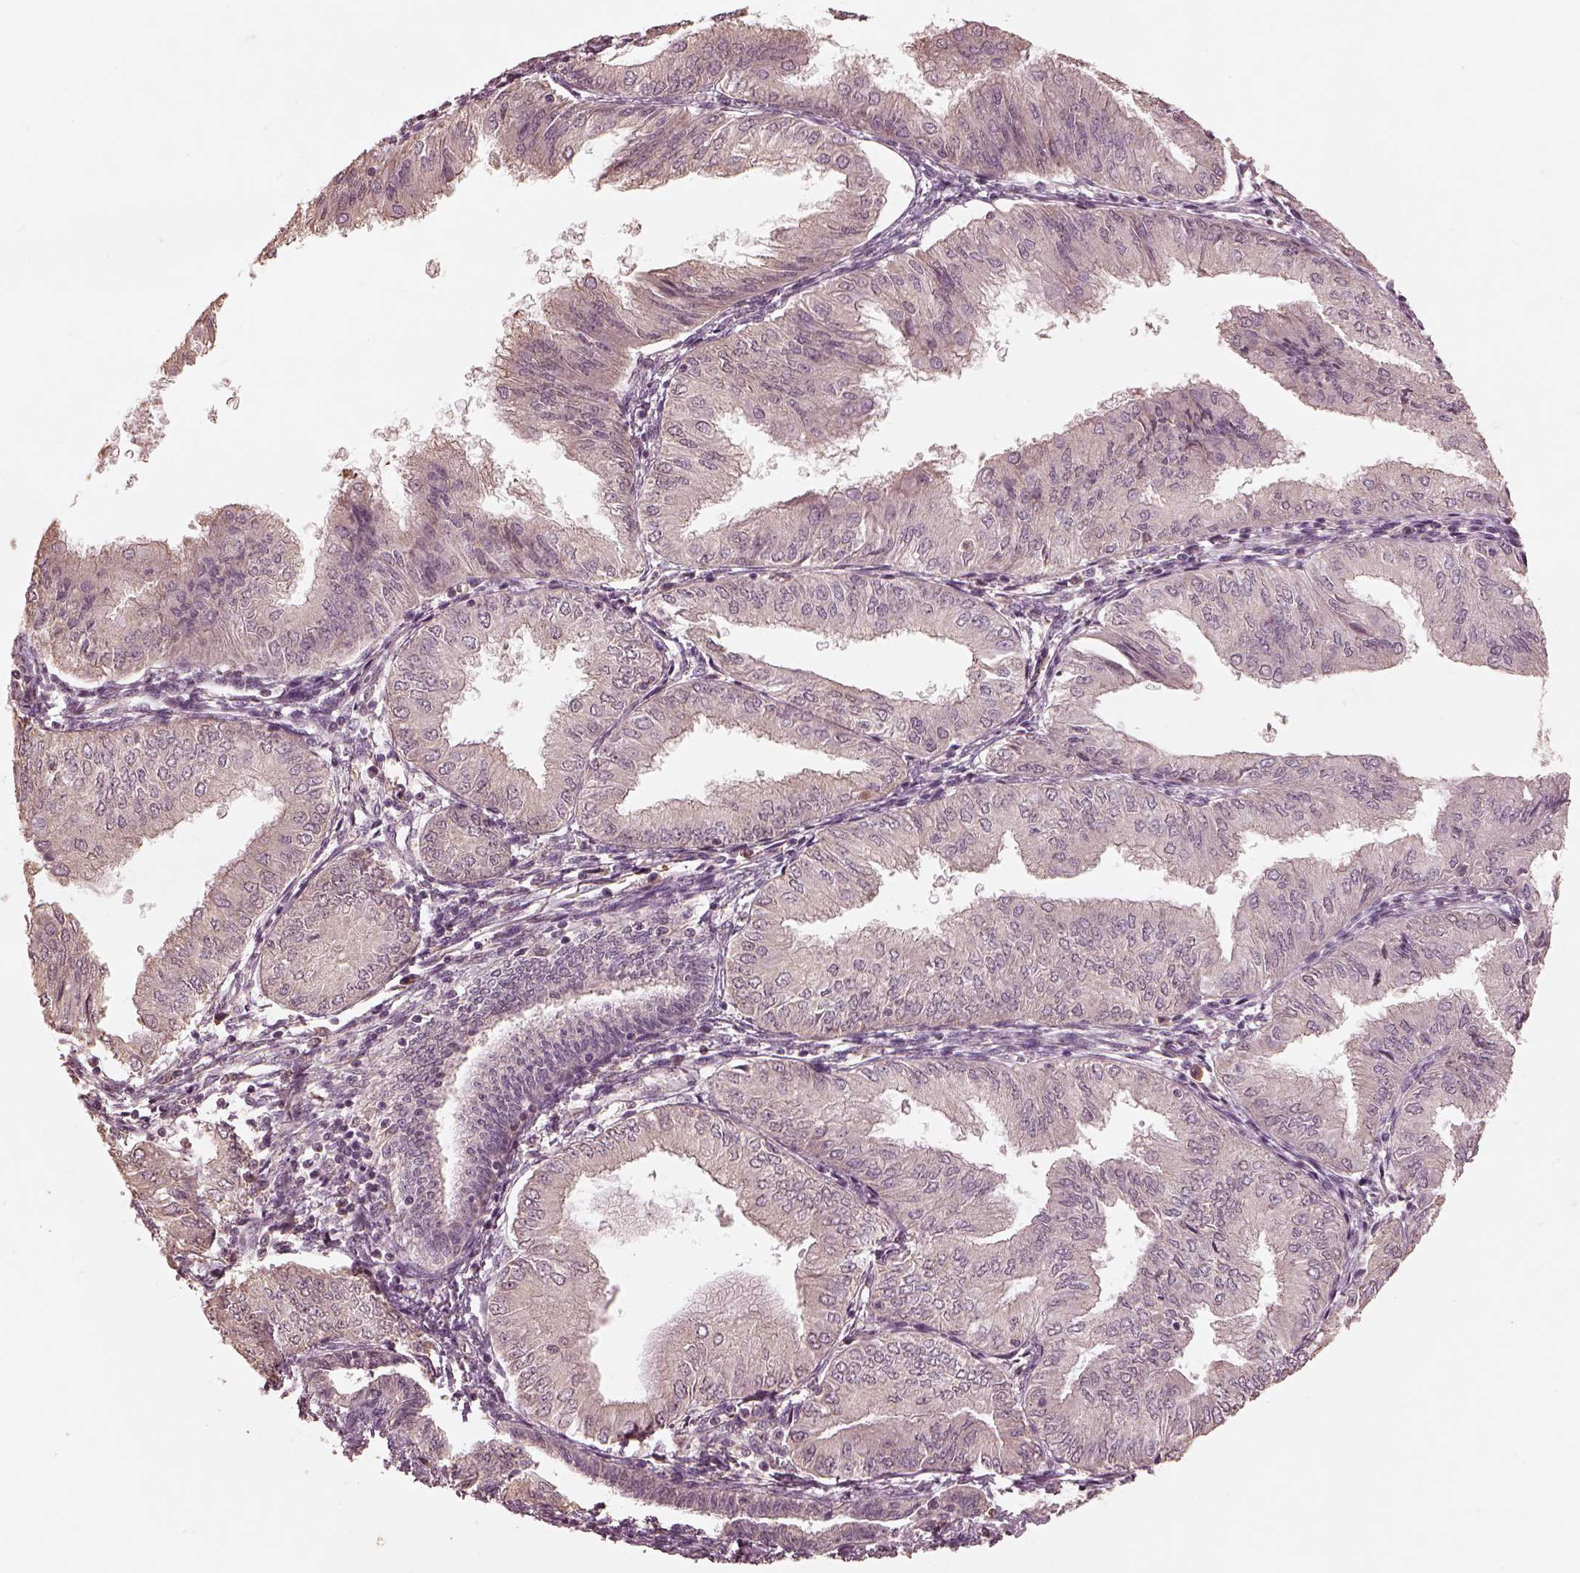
{"staining": {"intensity": "negative", "quantity": "none", "location": "none"}, "tissue": "endometrial cancer", "cell_type": "Tumor cells", "image_type": "cancer", "snomed": [{"axis": "morphology", "description": "Adenocarcinoma, NOS"}, {"axis": "topography", "description": "Endometrium"}], "caption": "The image shows no significant expression in tumor cells of adenocarcinoma (endometrial). The staining is performed using DAB brown chromogen with nuclei counter-stained in using hematoxylin.", "gene": "CALR3", "patient": {"sex": "female", "age": 53}}